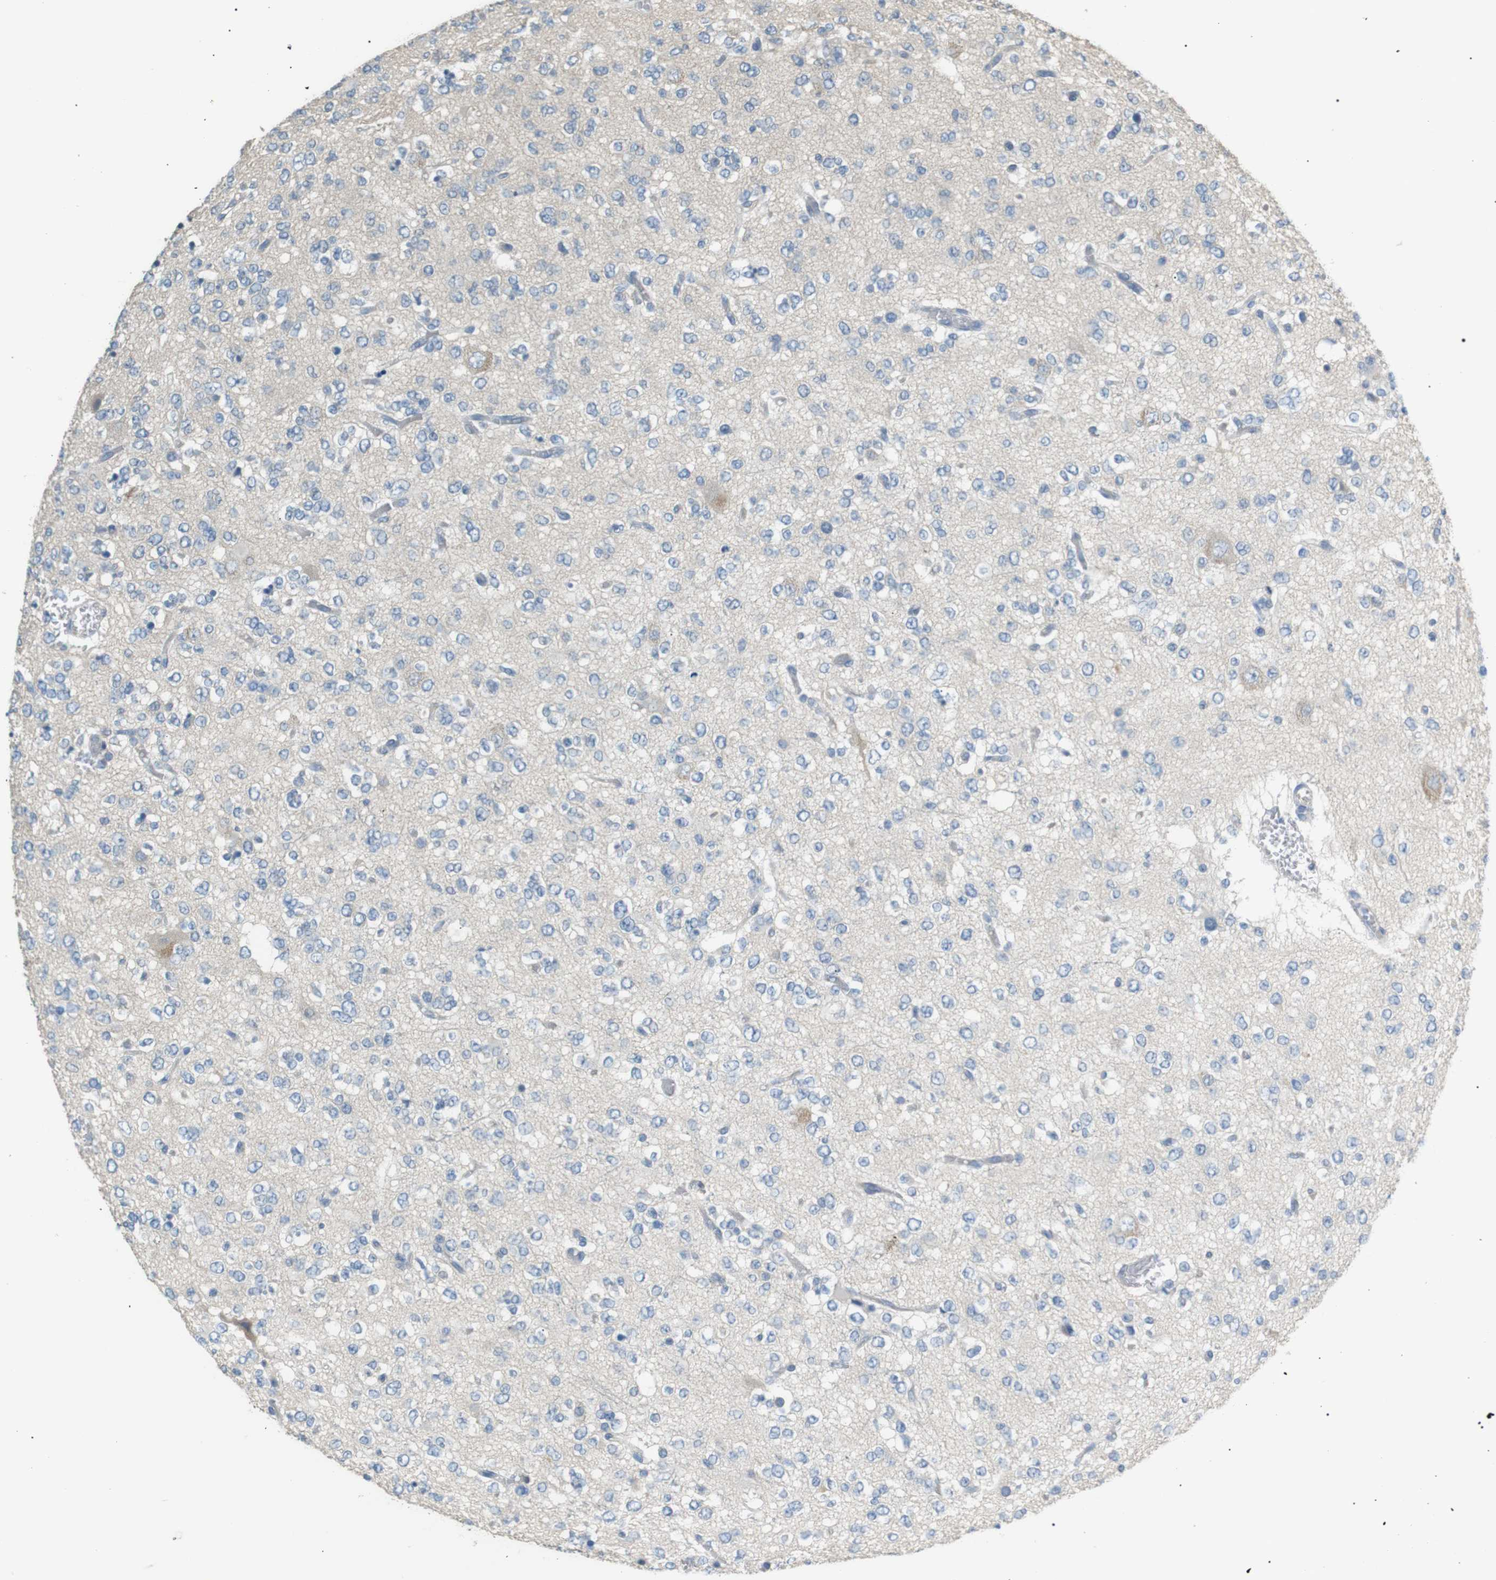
{"staining": {"intensity": "negative", "quantity": "none", "location": "none"}, "tissue": "glioma", "cell_type": "Tumor cells", "image_type": "cancer", "snomed": [{"axis": "morphology", "description": "Glioma, malignant, Low grade"}, {"axis": "topography", "description": "Brain"}], "caption": "Glioma was stained to show a protein in brown. There is no significant positivity in tumor cells.", "gene": "CDH26", "patient": {"sex": "male", "age": 38}}